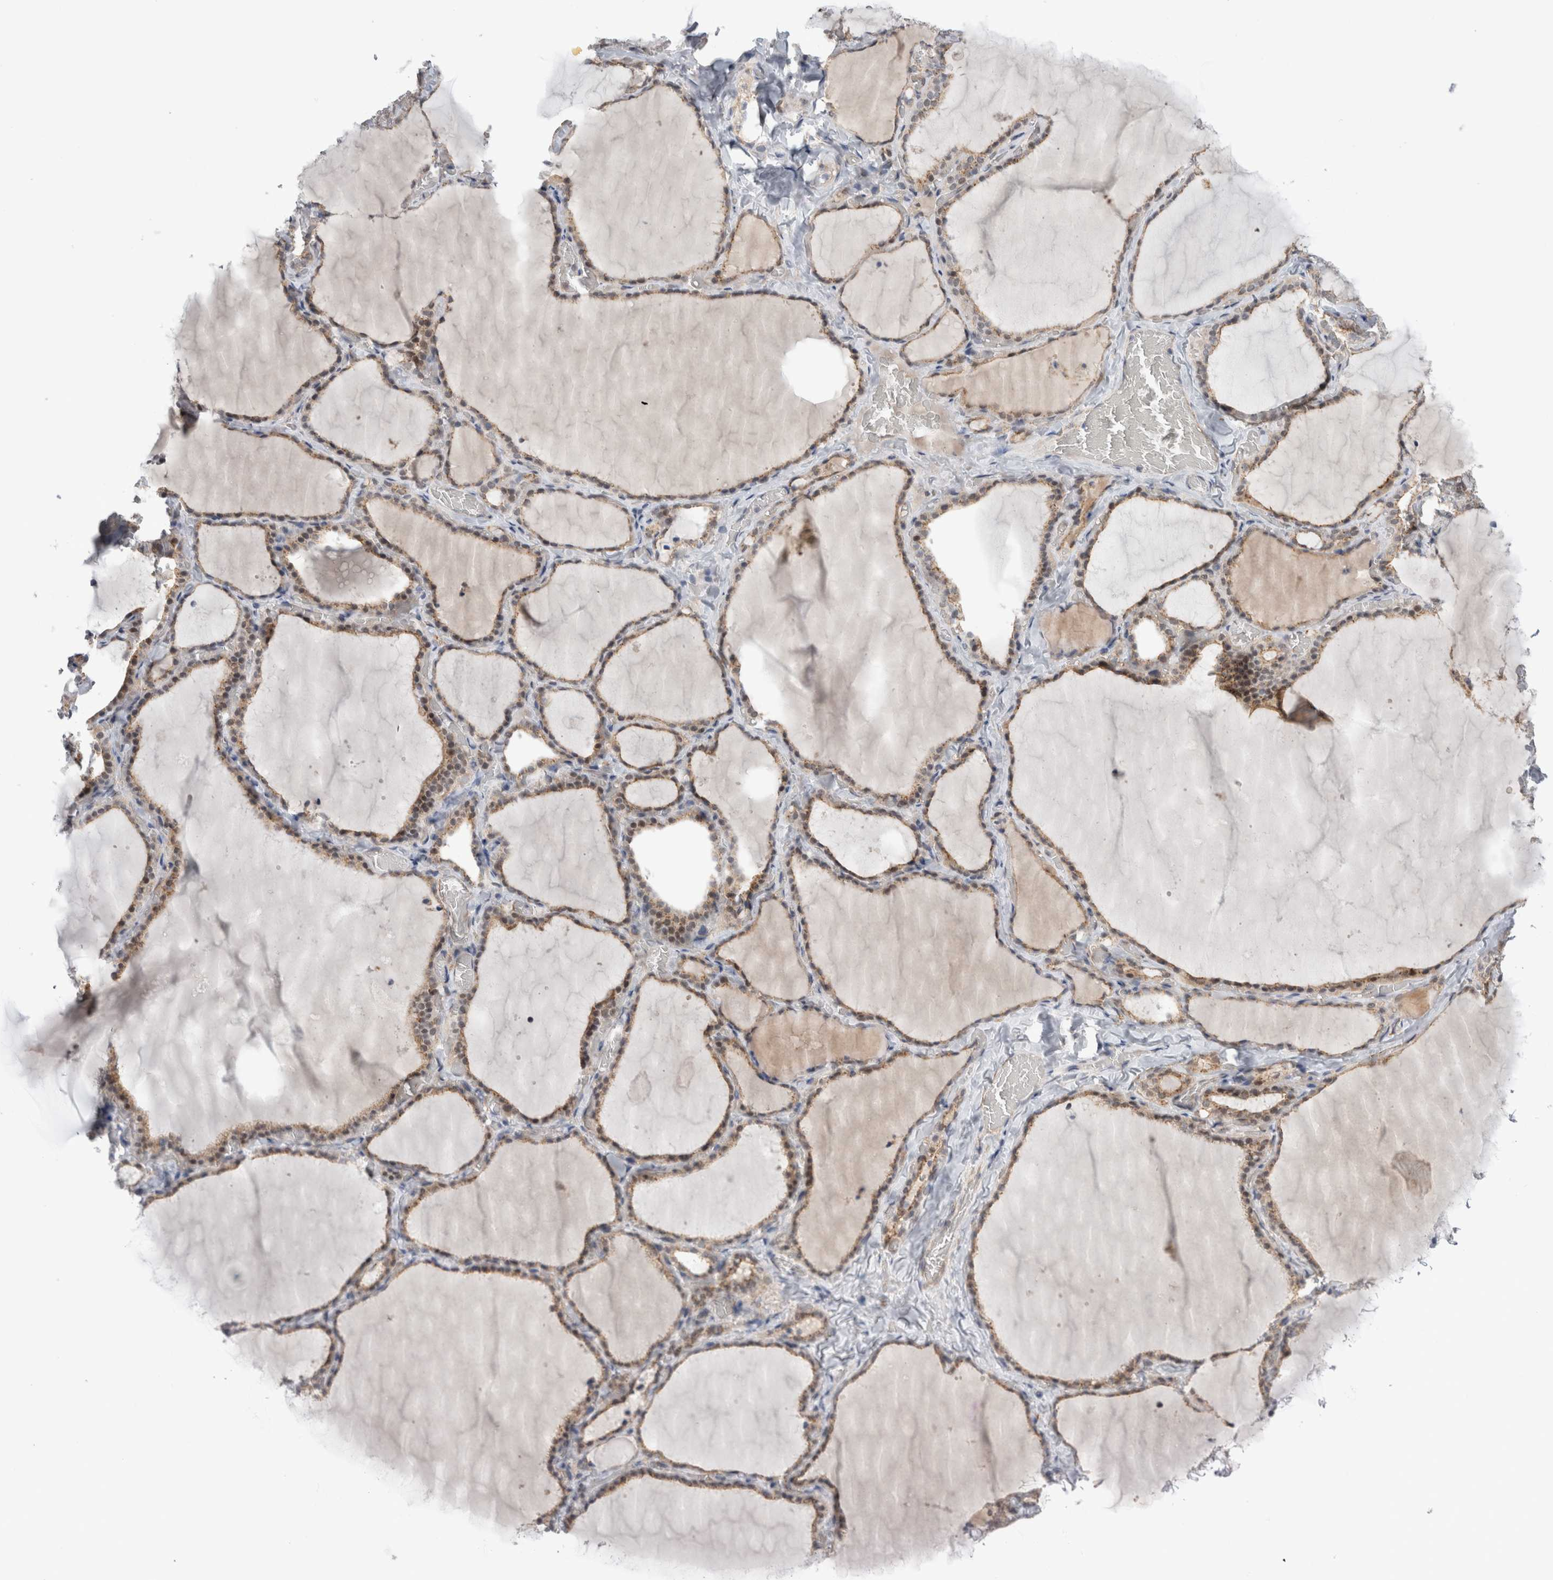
{"staining": {"intensity": "weak", "quantity": ">75%", "location": "cytoplasmic/membranous,nuclear"}, "tissue": "thyroid gland", "cell_type": "Glandular cells", "image_type": "normal", "snomed": [{"axis": "morphology", "description": "Normal tissue, NOS"}, {"axis": "topography", "description": "Thyroid gland"}], "caption": "The immunohistochemical stain highlights weak cytoplasmic/membranous,nuclear expression in glandular cells of normal thyroid gland.", "gene": "TAFA5", "patient": {"sex": "female", "age": 22}}